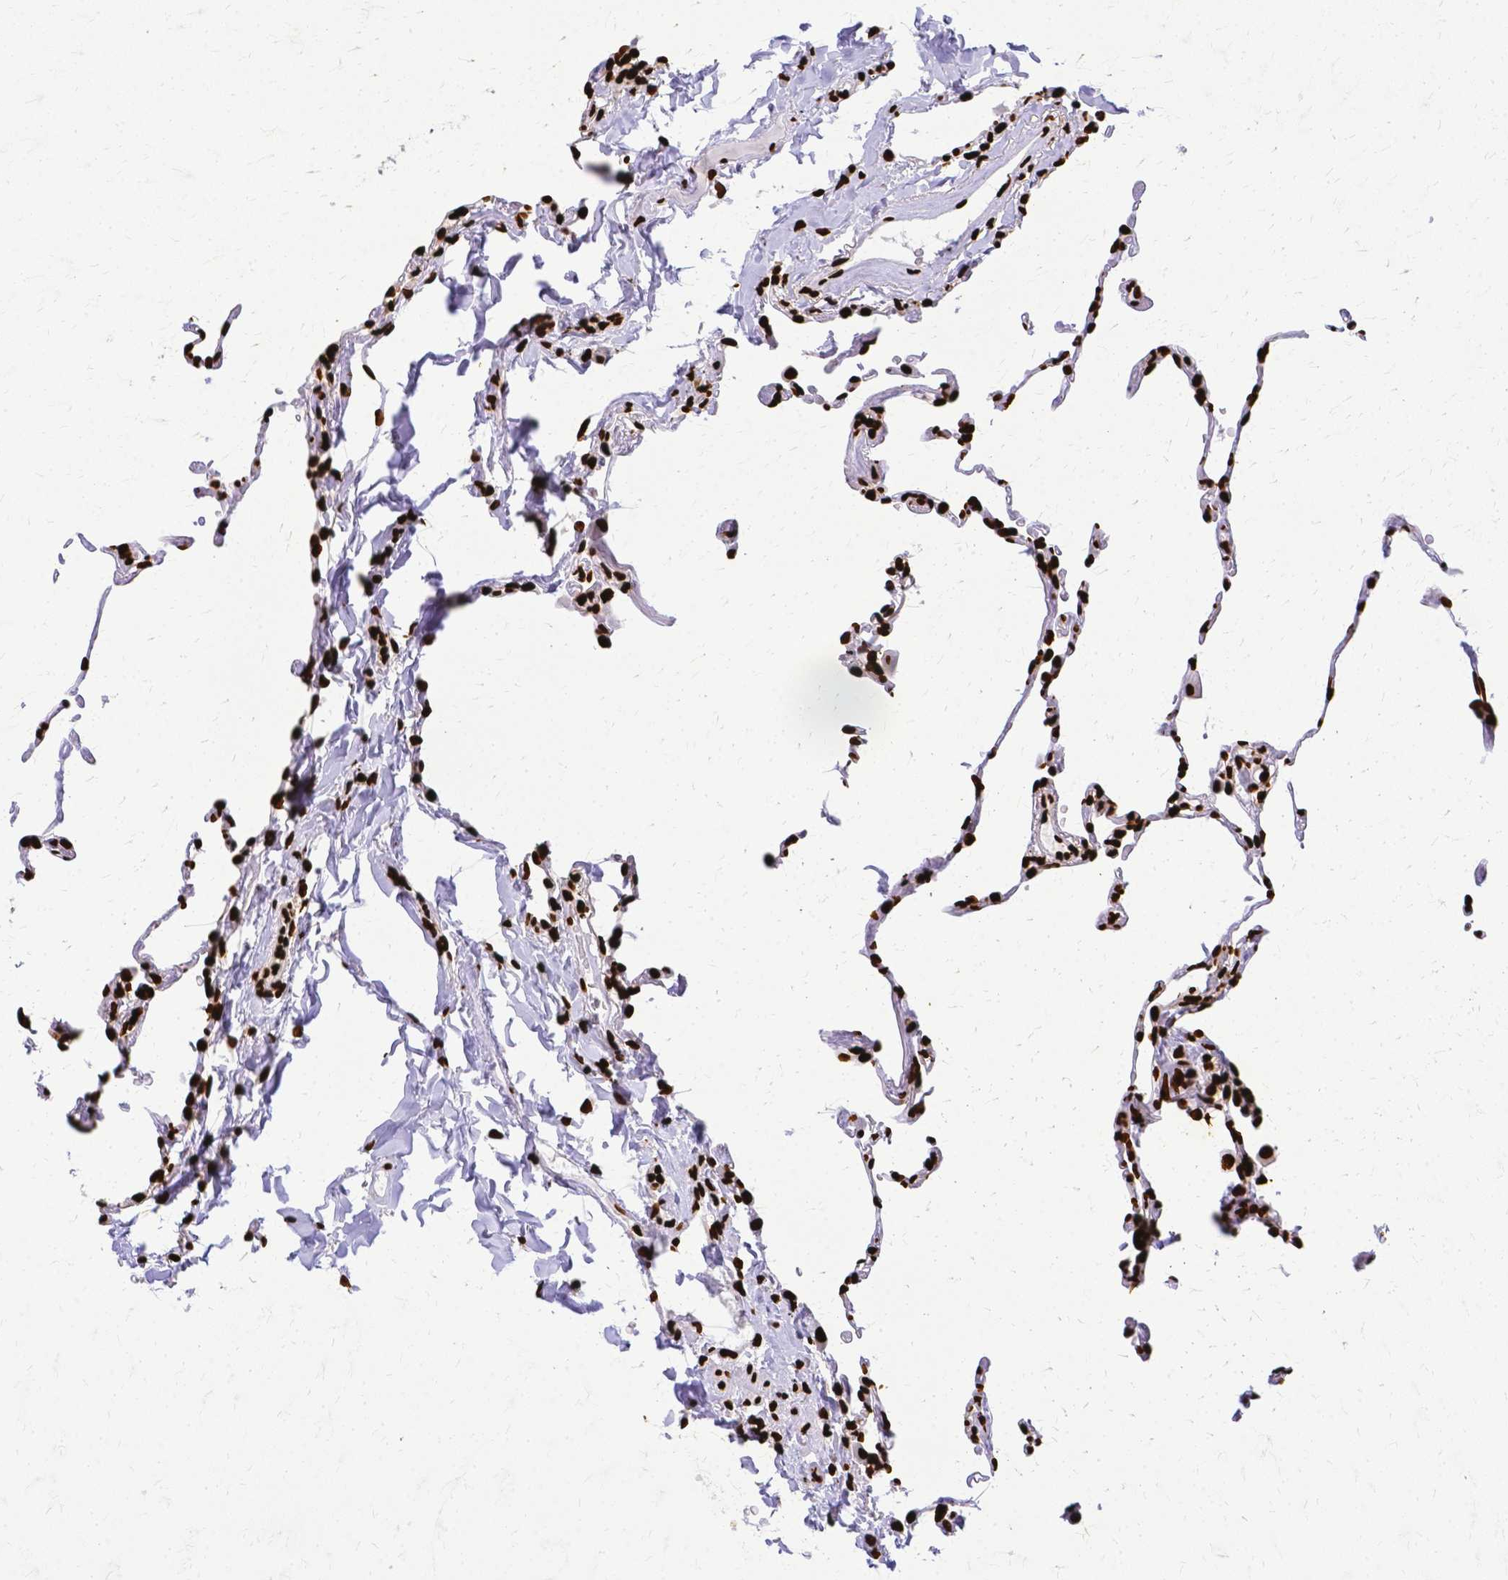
{"staining": {"intensity": "strong", "quantity": ">75%", "location": "nuclear"}, "tissue": "lung", "cell_type": "Alveolar cells", "image_type": "normal", "snomed": [{"axis": "morphology", "description": "Normal tissue, NOS"}, {"axis": "topography", "description": "Lung"}], "caption": "Protein staining displays strong nuclear expression in about >75% of alveolar cells in normal lung.", "gene": "SFPQ", "patient": {"sex": "female", "age": 57}}